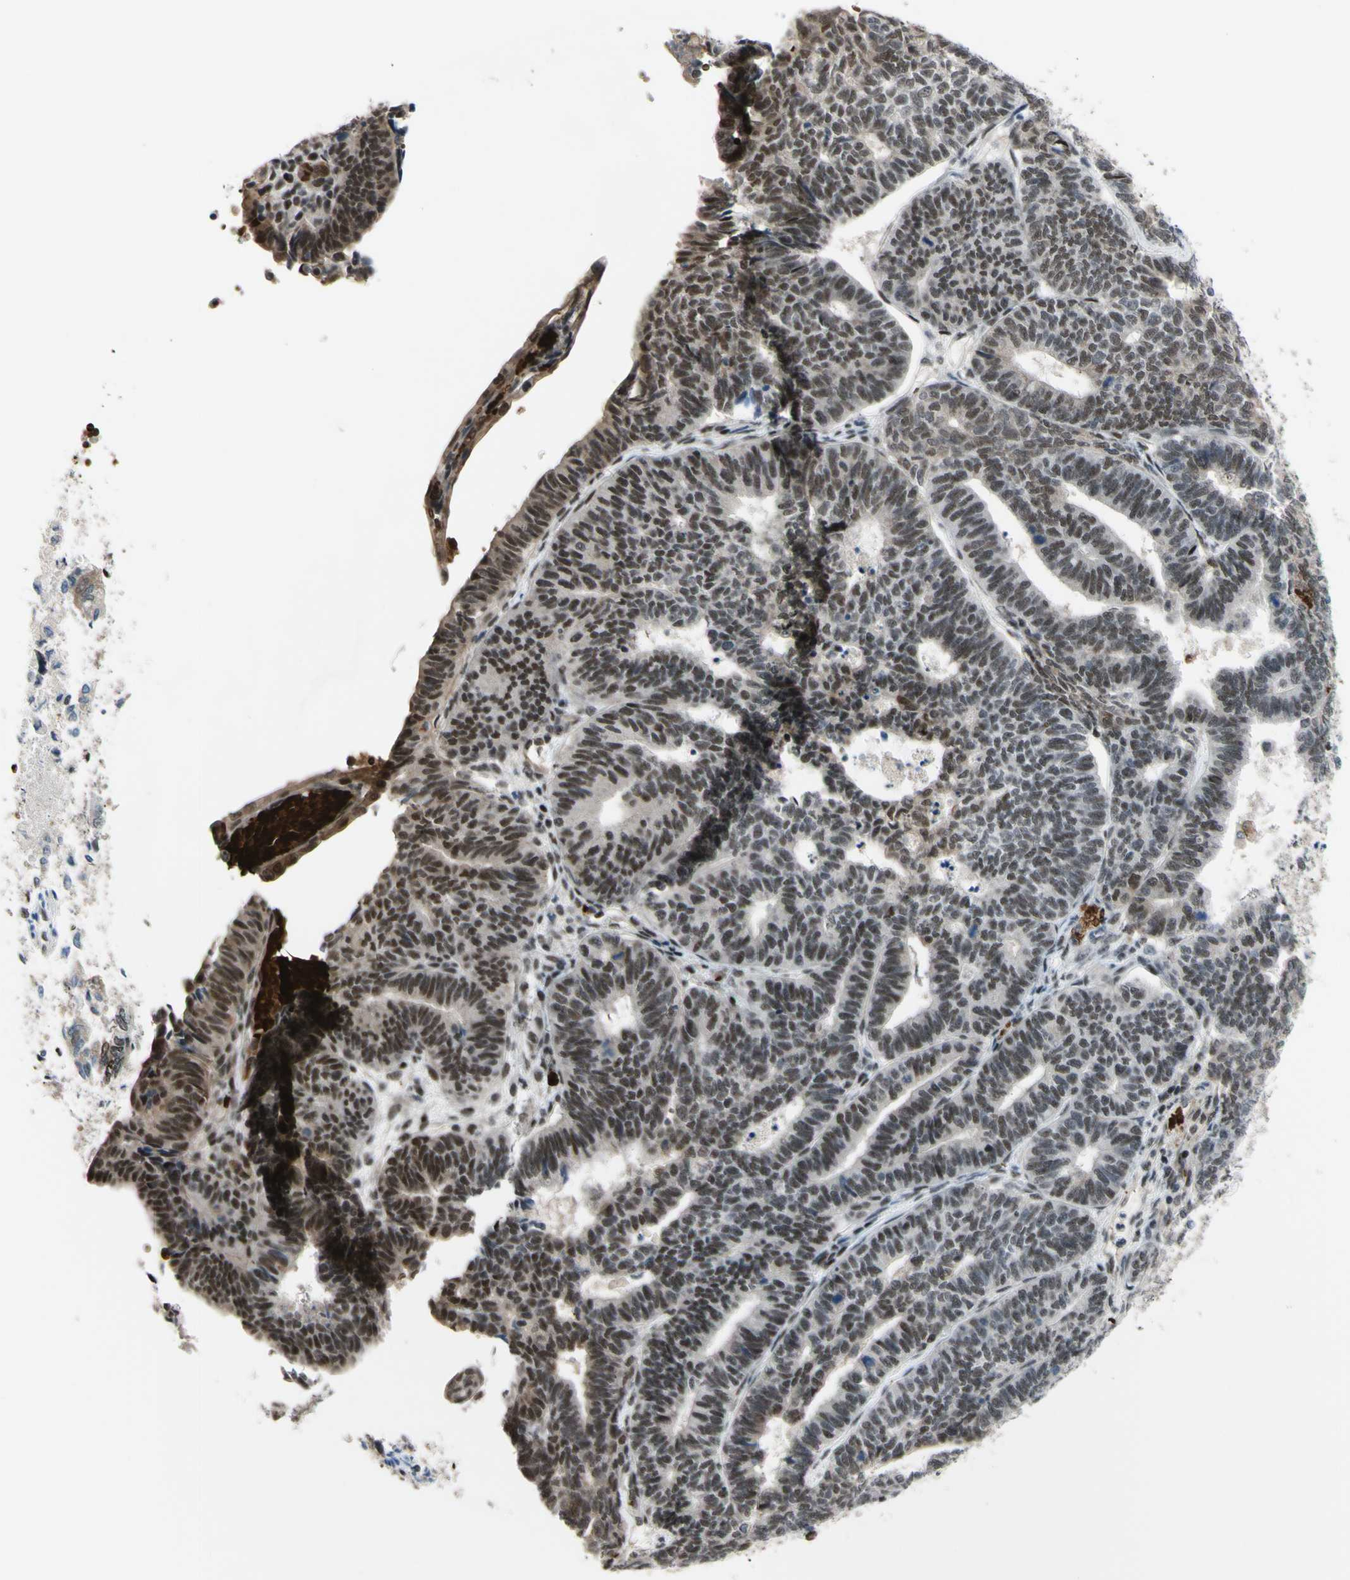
{"staining": {"intensity": "moderate", "quantity": ">75%", "location": "nuclear"}, "tissue": "endometrial cancer", "cell_type": "Tumor cells", "image_type": "cancer", "snomed": [{"axis": "morphology", "description": "Adenocarcinoma, NOS"}, {"axis": "topography", "description": "Endometrium"}], "caption": "Endometrial adenocarcinoma was stained to show a protein in brown. There is medium levels of moderate nuclear expression in approximately >75% of tumor cells. (Stains: DAB (3,3'-diaminobenzidine) in brown, nuclei in blue, Microscopy: brightfield microscopy at high magnification).", "gene": "THAP12", "patient": {"sex": "female", "age": 70}}